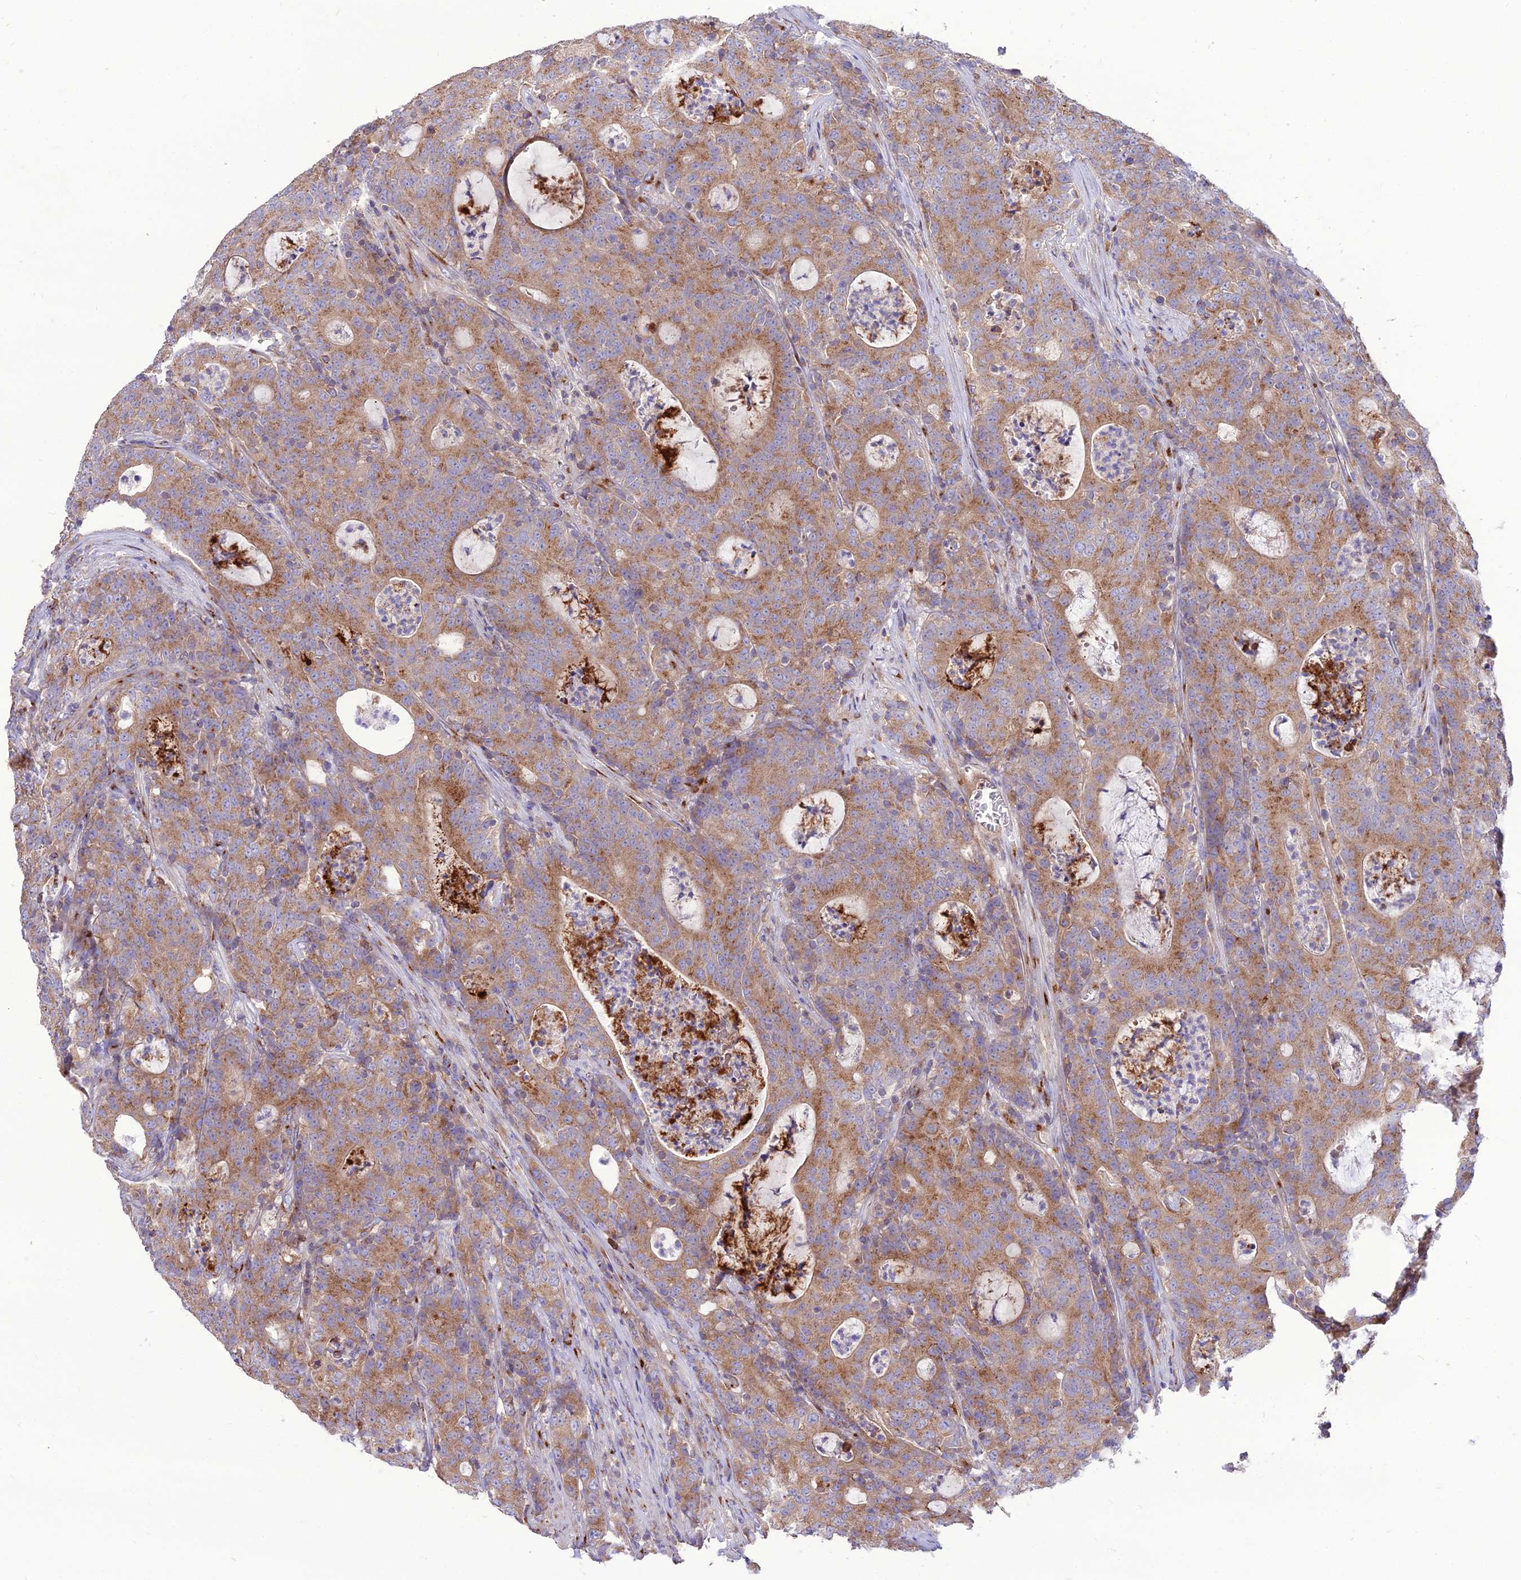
{"staining": {"intensity": "moderate", "quantity": ">75%", "location": "cytoplasmic/membranous"}, "tissue": "colorectal cancer", "cell_type": "Tumor cells", "image_type": "cancer", "snomed": [{"axis": "morphology", "description": "Adenocarcinoma, NOS"}, {"axis": "topography", "description": "Colon"}], "caption": "Protein staining displays moderate cytoplasmic/membranous positivity in approximately >75% of tumor cells in adenocarcinoma (colorectal).", "gene": "SPRYD7", "patient": {"sex": "male", "age": 83}}